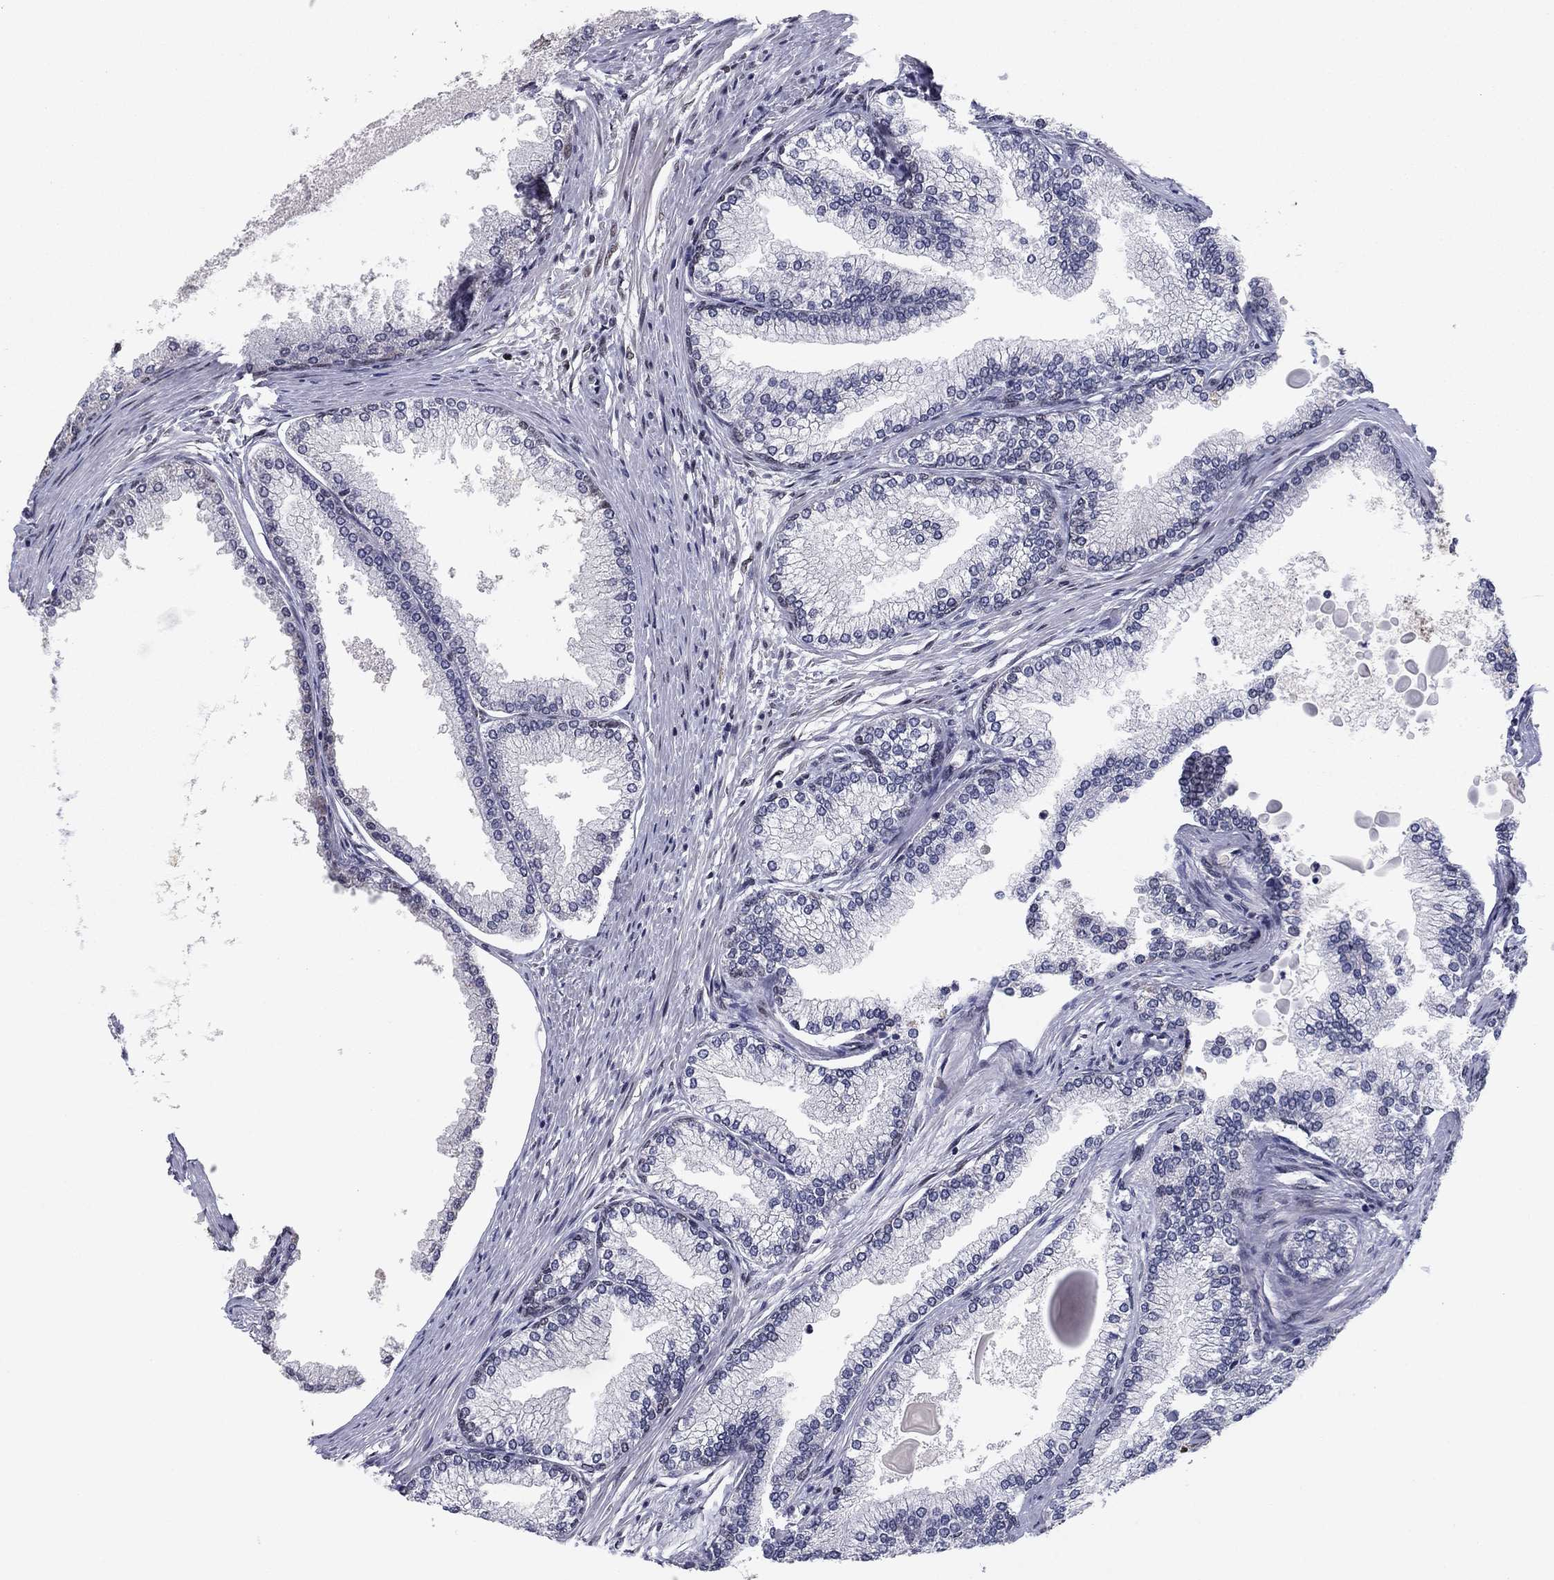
{"staining": {"intensity": "strong", "quantity": "25%-75%", "location": "nuclear"}, "tissue": "prostate", "cell_type": "Glandular cells", "image_type": "normal", "snomed": [{"axis": "morphology", "description": "Normal tissue, NOS"}, {"axis": "topography", "description": "Prostate"}], "caption": "Immunohistochemical staining of benign prostate shows 25%-75% levels of strong nuclear protein staining in approximately 25%-75% of glandular cells. Using DAB (brown) and hematoxylin (blue) stains, captured at high magnification using brightfield microscopy.", "gene": "USP54", "patient": {"sex": "male", "age": 72}}